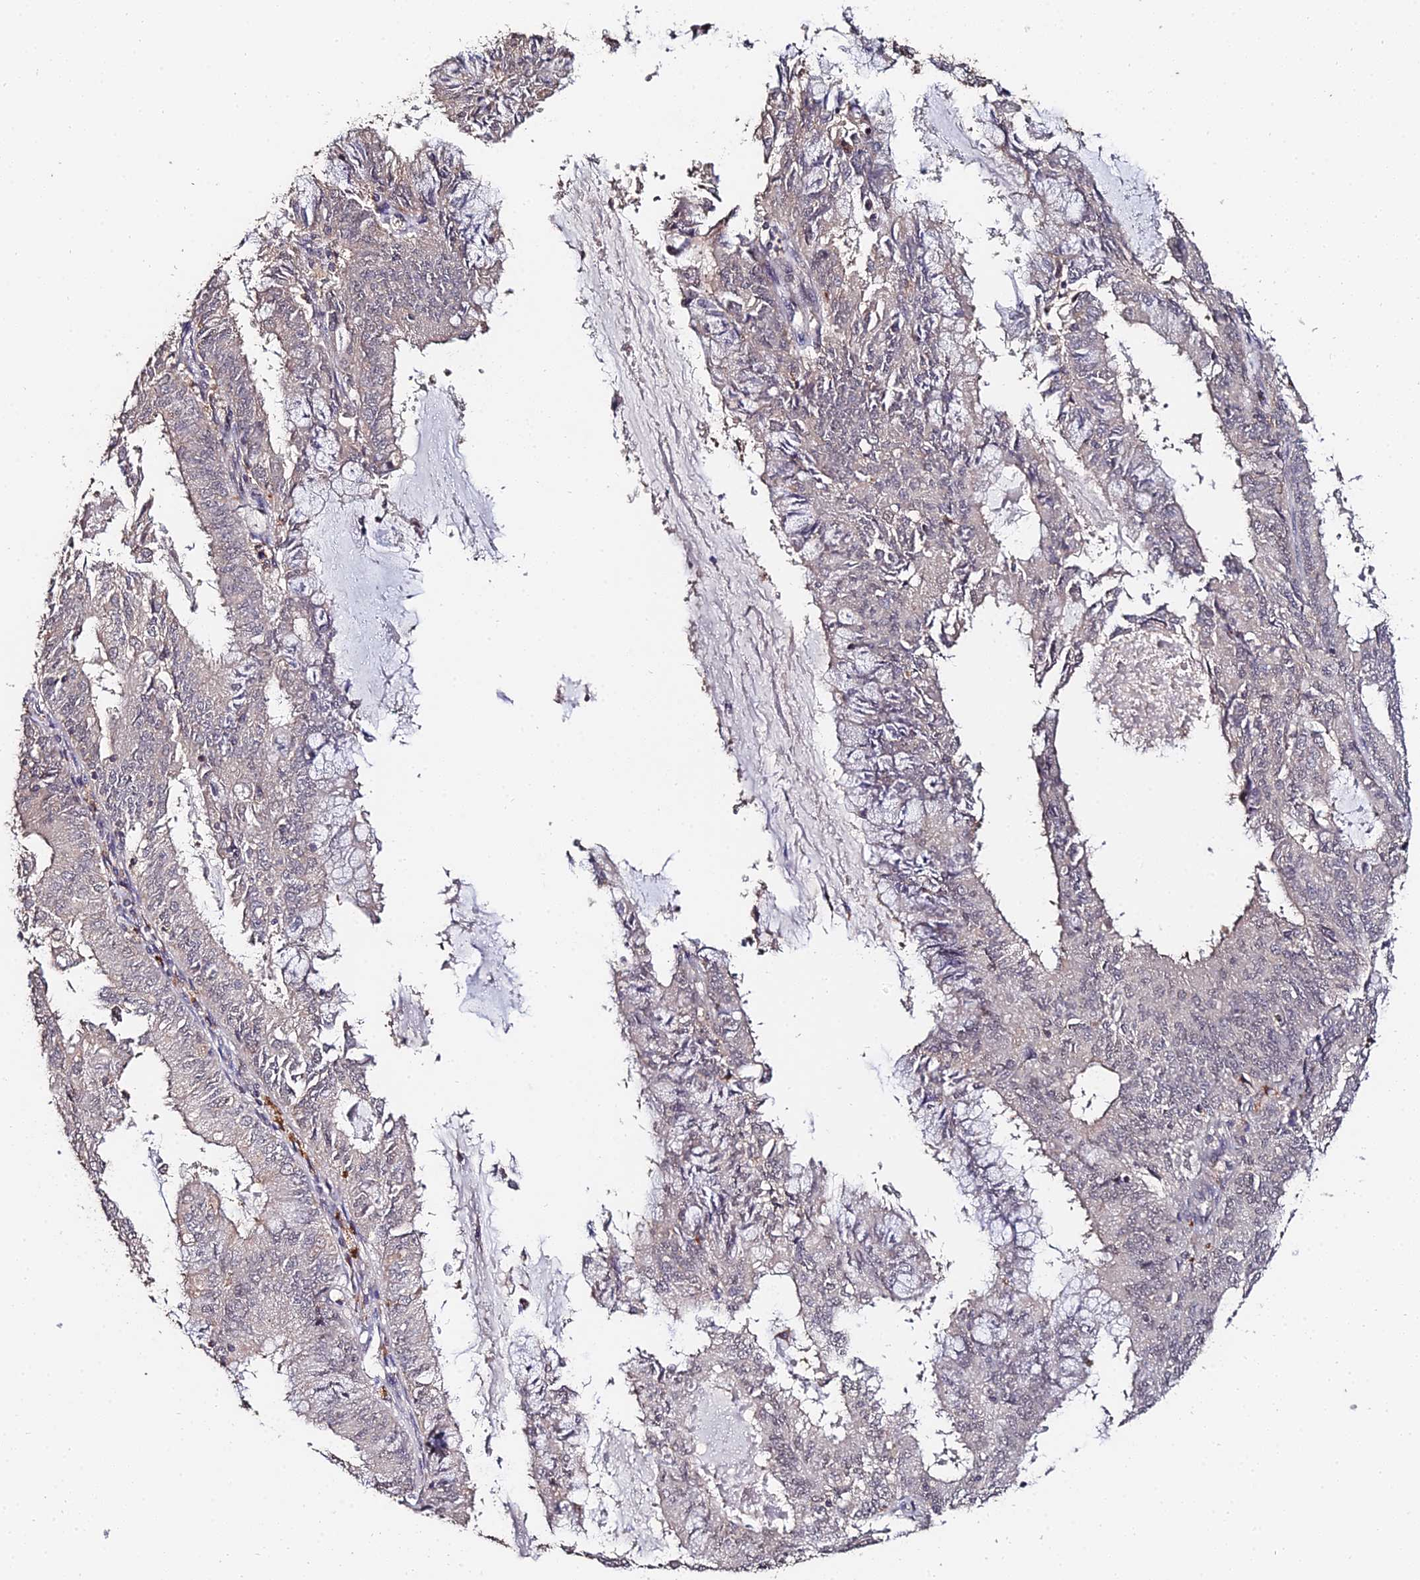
{"staining": {"intensity": "weak", "quantity": "<25%", "location": "cytoplasmic/membranous"}, "tissue": "endometrial cancer", "cell_type": "Tumor cells", "image_type": "cancer", "snomed": [{"axis": "morphology", "description": "Adenocarcinoma, NOS"}, {"axis": "topography", "description": "Endometrium"}], "caption": "This is an immunohistochemistry photomicrograph of human adenocarcinoma (endometrial). There is no positivity in tumor cells.", "gene": "LSM5", "patient": {"sex": "female", "age": 57}}